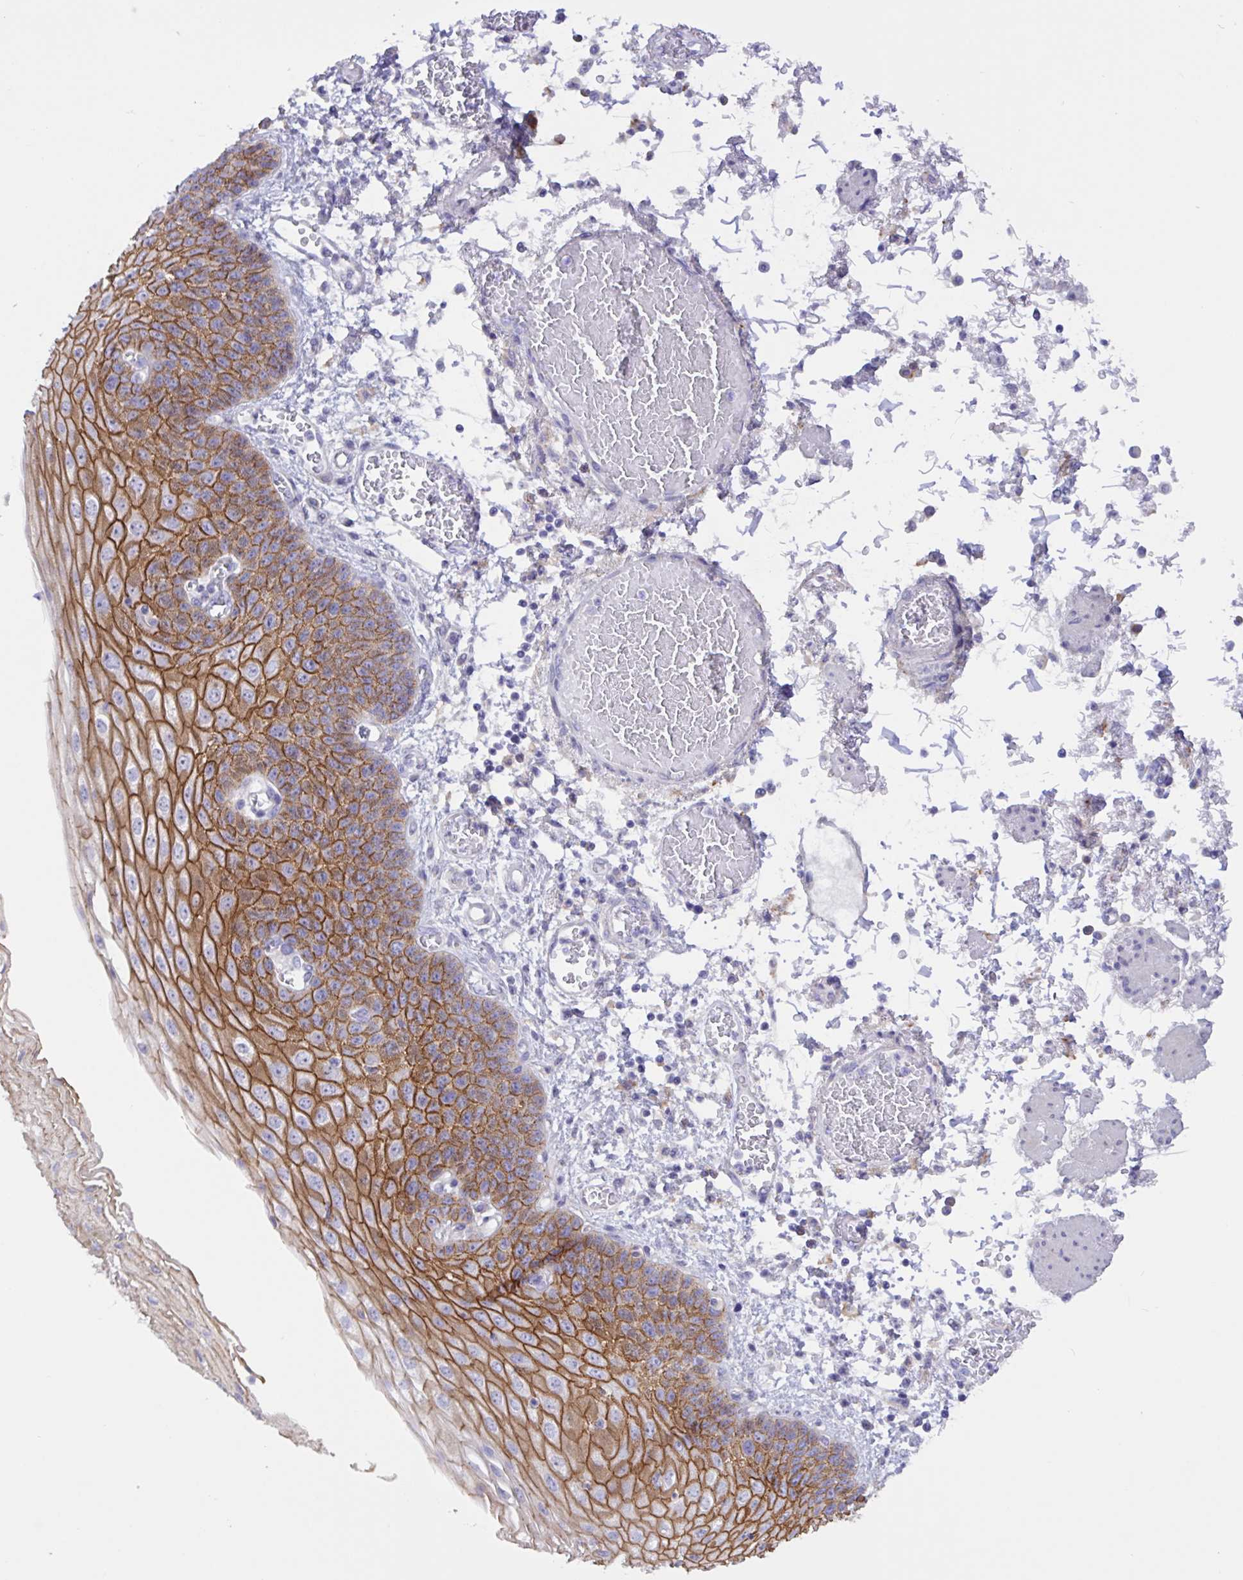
{"staining": {"intensity": "strong", "quantity": ">75%", "location": "cytoplasmic/membranous"}, "tissue": "esophagus", "cell_type": "Squamous epithelial cells", "image_type": "normal", "snomed": [{"axis": "morphology", "description": "Normal tissue, NOS"}, {"axis": "morphology", "description": "Adenocarcinoma, NOS"}, {"axis": "topography", "description": "Esophagus"}], "caption": "DAB immunohistochemical staining of normal human esophagus demonstrates strong cytoplasmic/membranous protein expression in about >75% of squamous epithelial cells. The protein is stained brown, and the nuclei are stained in blue (DAB (3,3'-diaminobenzidine) IHC with brightfield microscopy, high magnification).", "gene": "DSC3", "patient": {"sex": "male", "age": 81}}